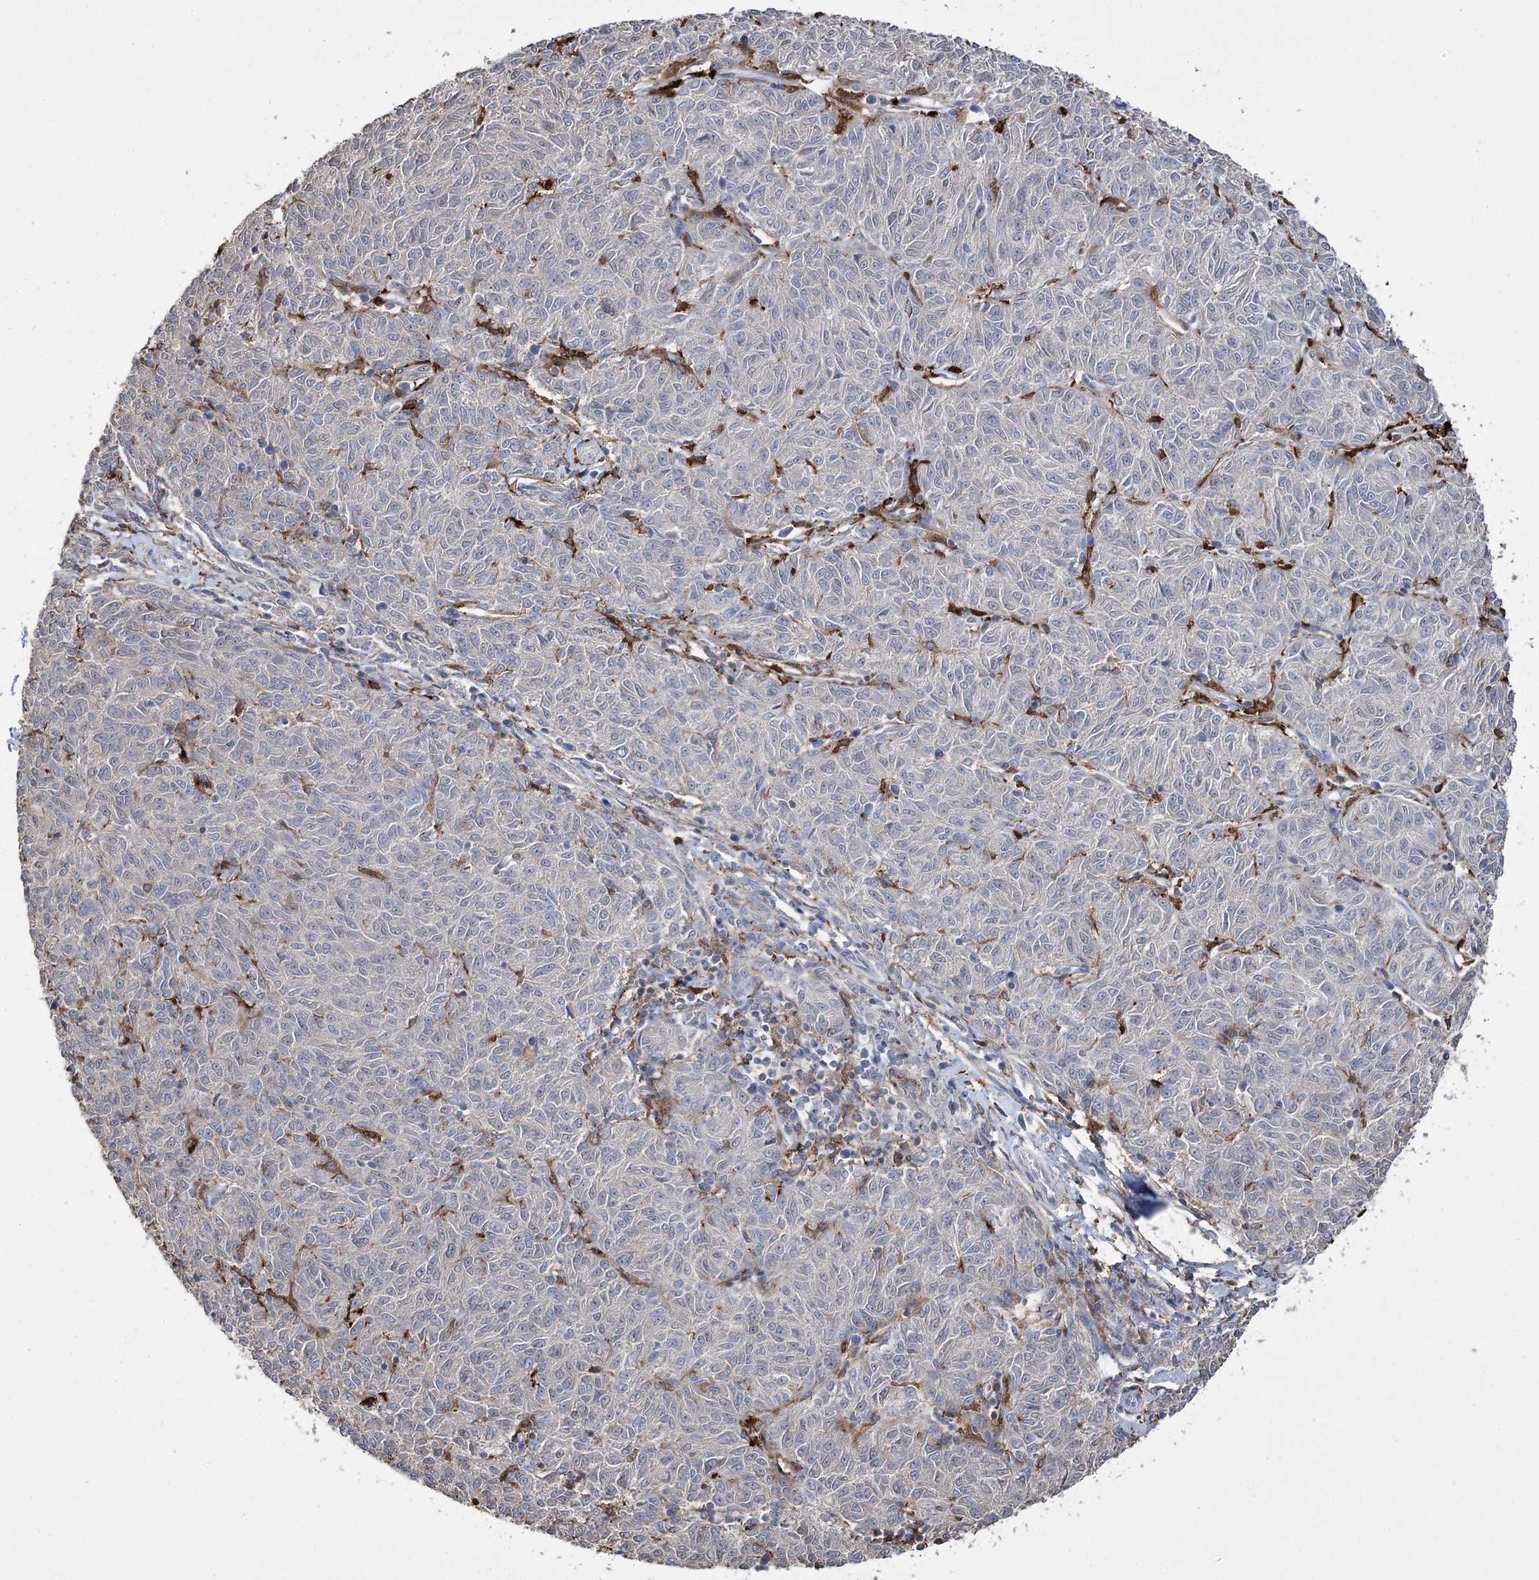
{"staining": {"intensity": "negative", "quantity": "none", "location": "none"}, "tissue": "melanoma", "cell_type": "Tumor cells", "image_type": "cancer", "snomed": [{"axis": "morphology", "description": "Malignant melanoma, NOS"}, {"axis": "topography", "description": "Skin"}], "caption": "A photomicrograph of human malignant melanoma is negative for staining in tumor cells.", "gene": "ZNF622", "patient": {"sex": "female", "age": 72}}